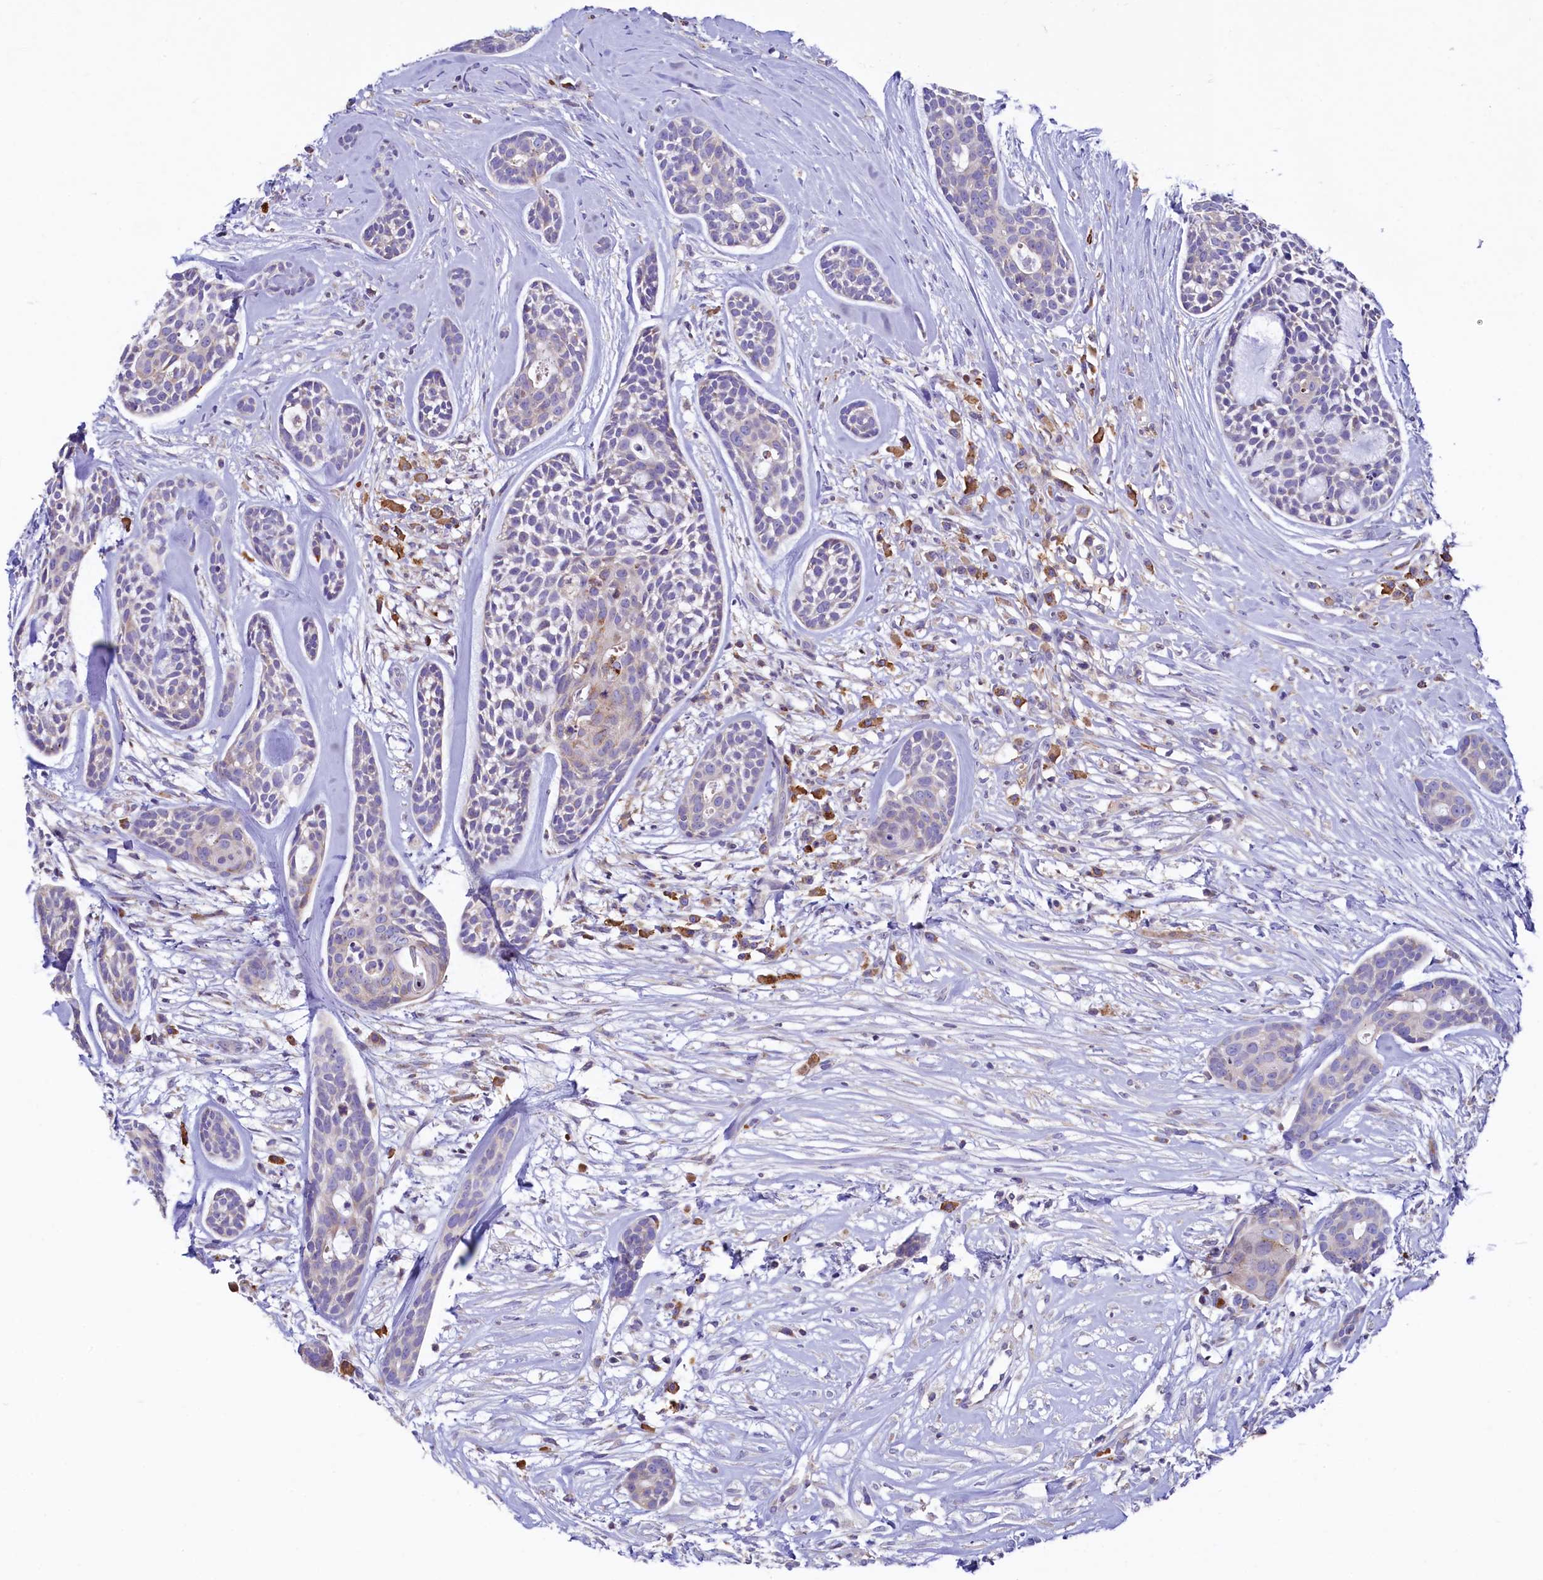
{"staining": {"intensity": "negative", "quantity": "none", "location": "none"}, "tissue": "head and neck cancer", "cell_type": "Tumor cells", "image_type": "cancer", "snomed": [{"axis": "morphology", "description": "Adenocarcinoma, NOS"}, {"axis": "topography", "description": "Subcutis"}, {"axis": "topography", "description": "Head-Neck"}], "caption": "Immunohistochemistry histopathology image of neoplastic tissue: head and neck cancer stained with DAB reveals no significant protein staining in tumor cells.", "gene": "HPS6", "patient": {"sex": "female", "age": 73}}